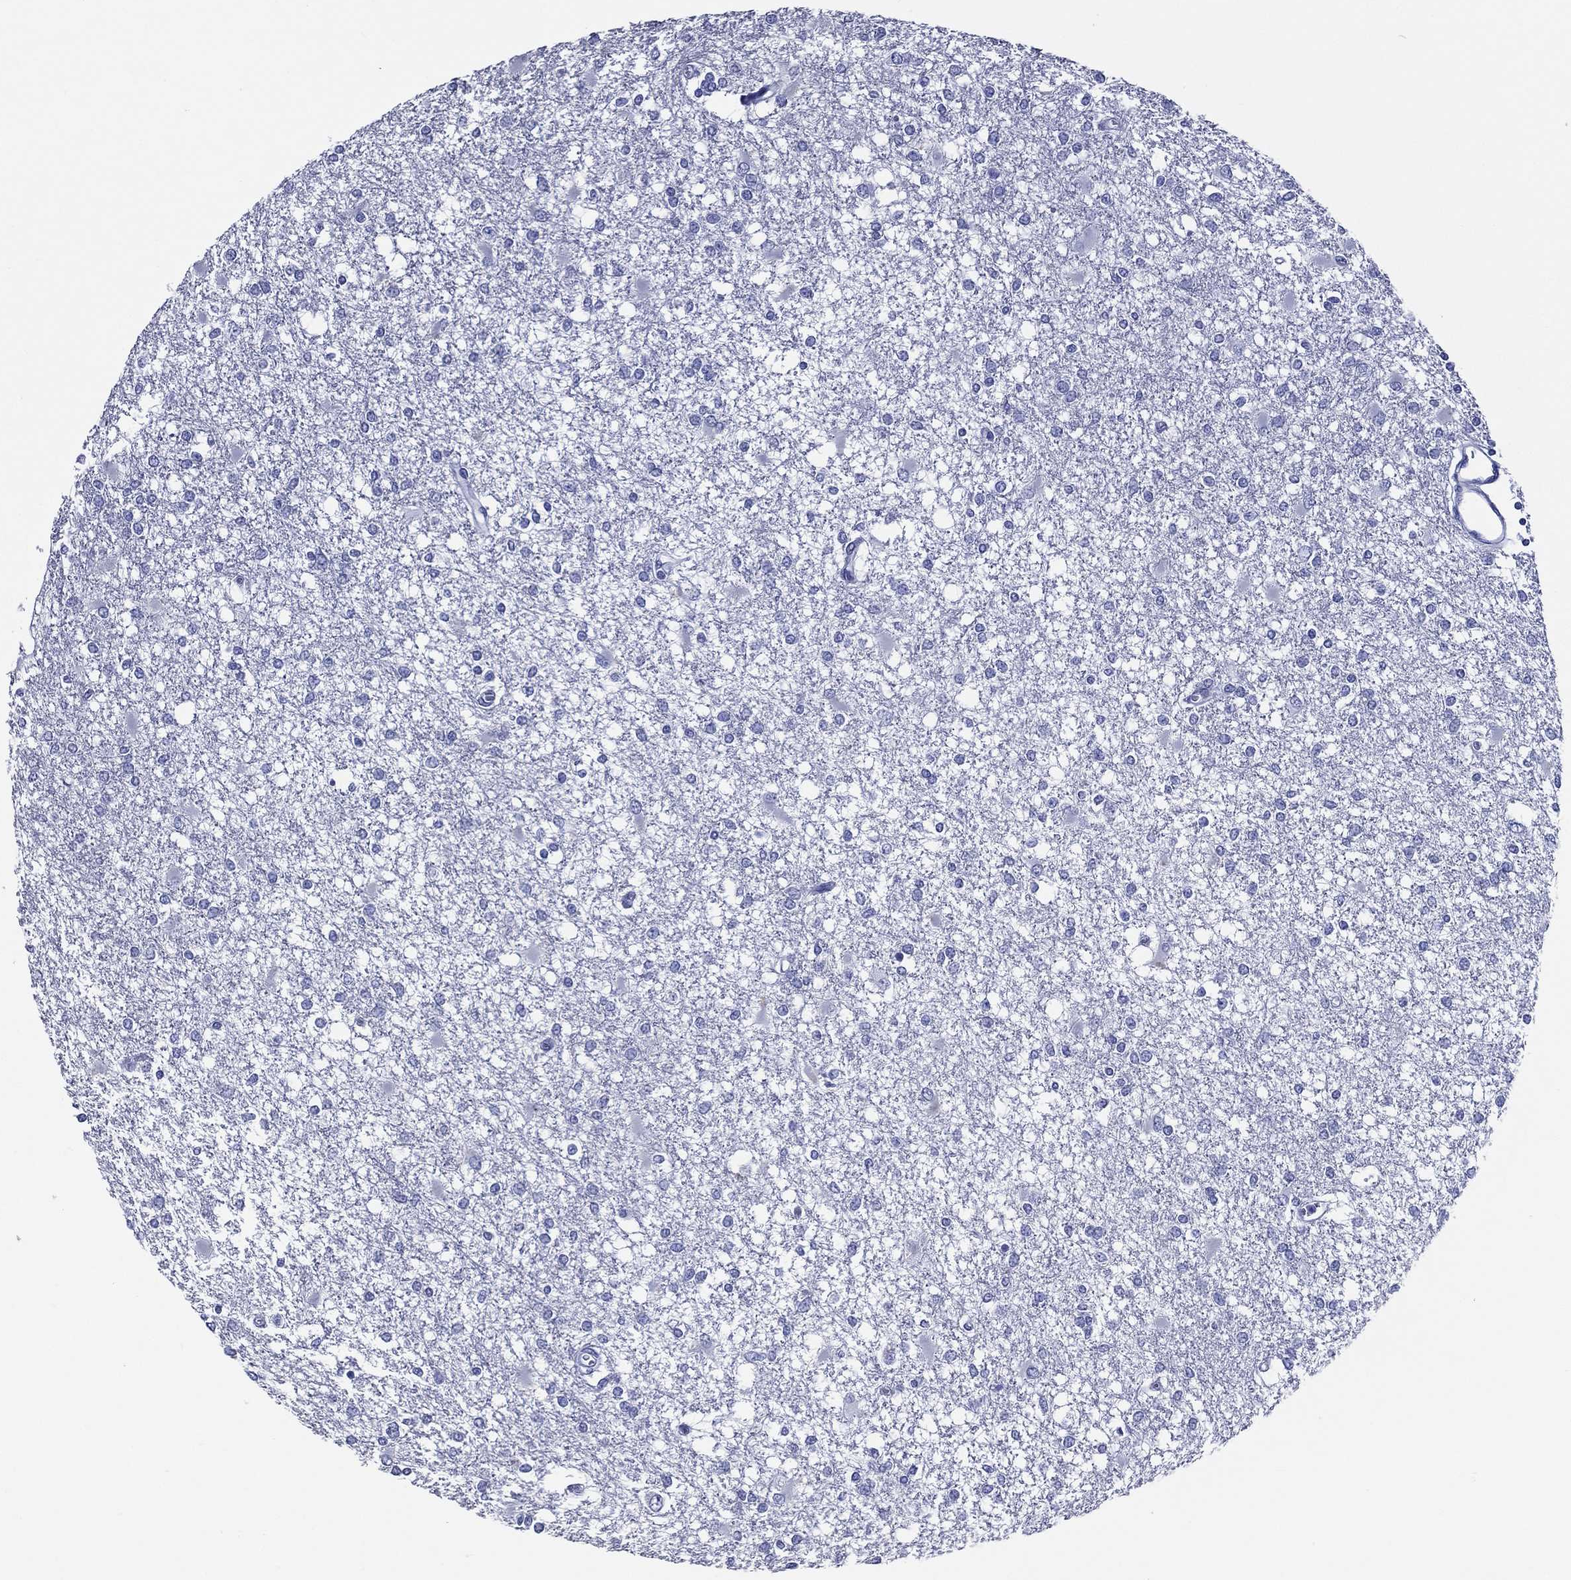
{"staining": {"intensity": "negative", "quantity": "none", "location": "none"}, "tissue": "glioma", "cell_type": "Tumor cells", "image_type": "cancer", "snomed": [{"axis": "morphology", "description": "Glioma, malignant, High grade"}, {"axis": "topography", "description": "Cerebral cortex"}], "caption": "IHC photomicrograph of high-grade glioma (malignant) stained for a protein (brown), which displays no positivity in tumor cells.", "gene": "ACE2", "patient": {"sex": "male", "age": 79}}